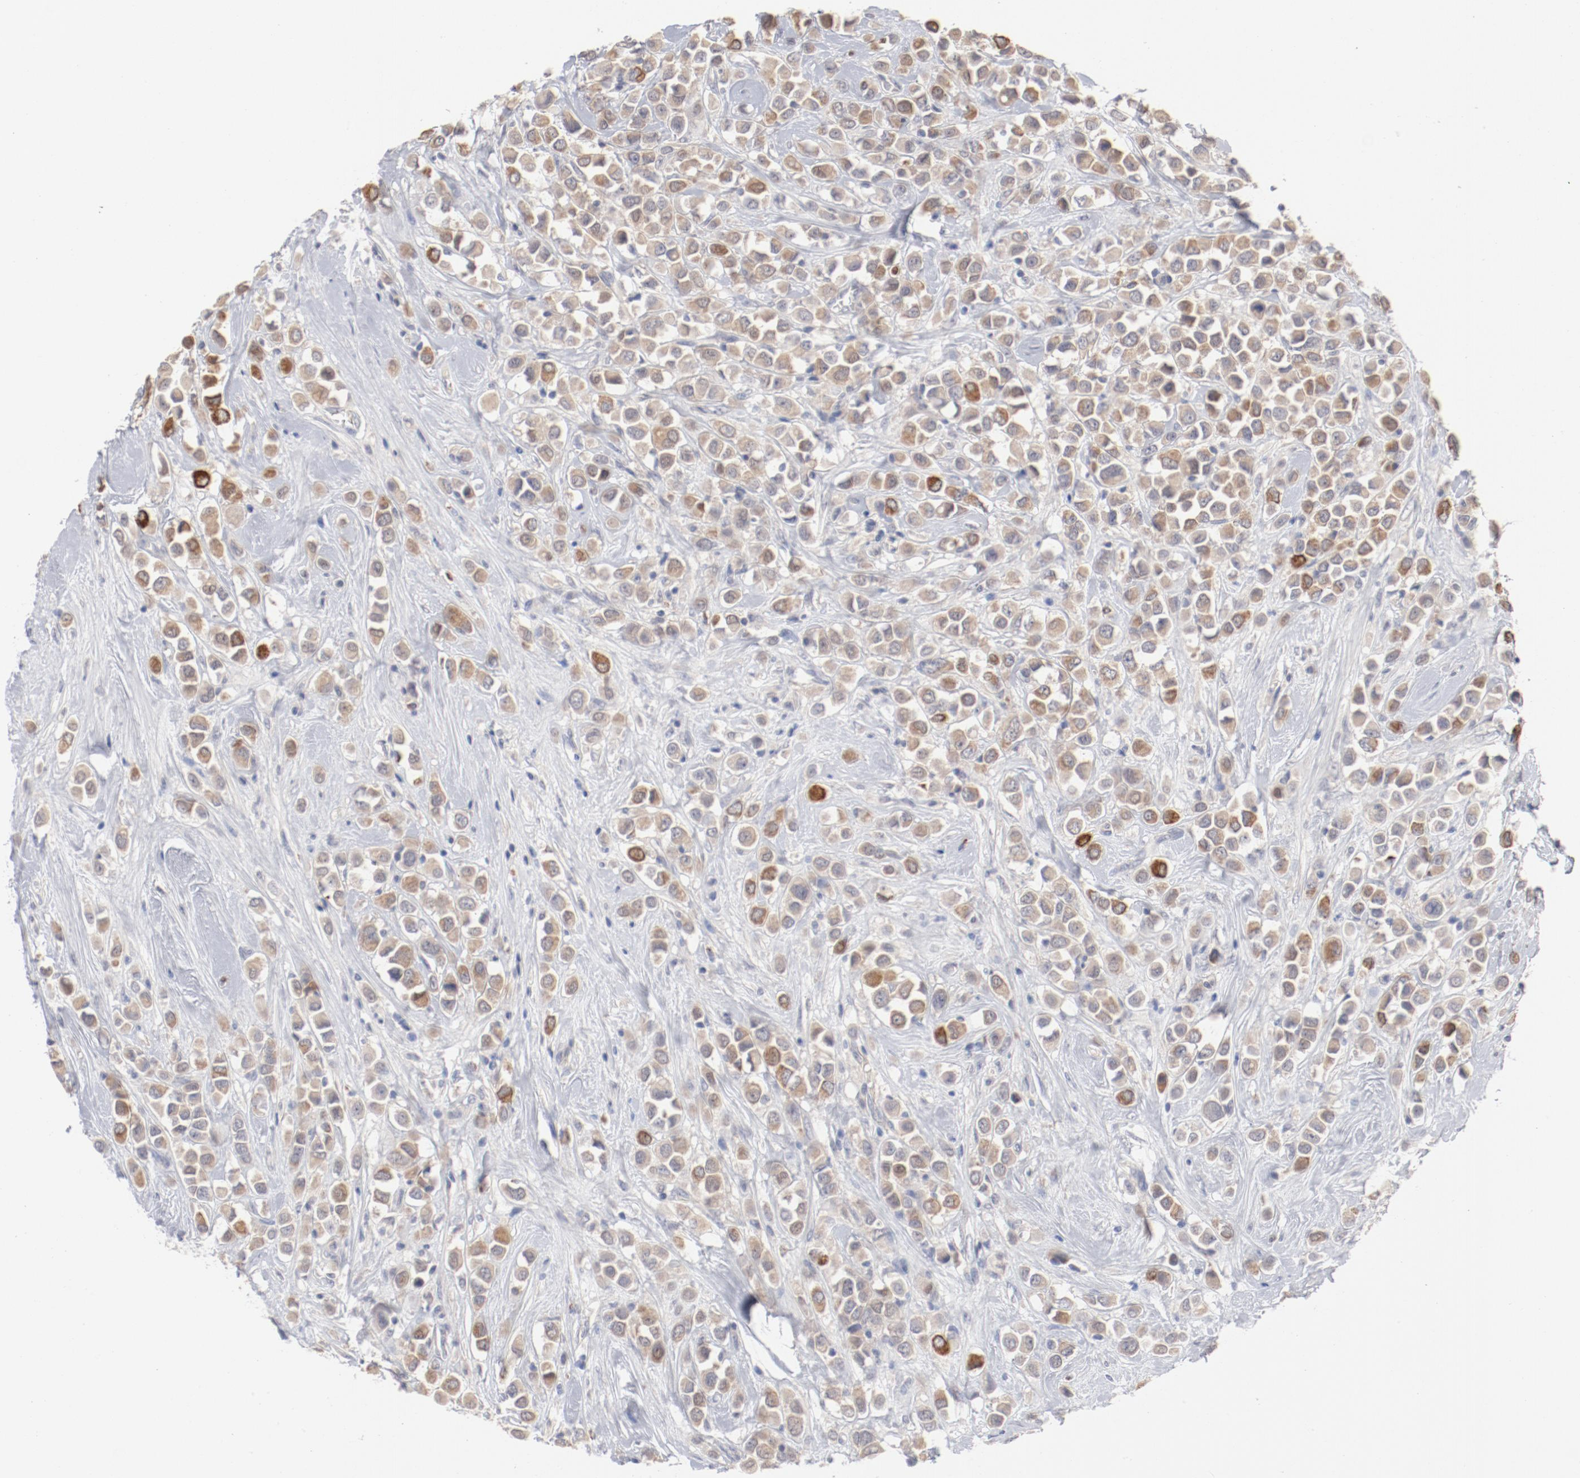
{"staining": {"intensity": "moderate", "quantity": ">75%", "location": "cytoplasmic/membranous"}, "tissue": "breast cancer", "cell_type": "Tumor cells", "image_type": "cancer", "snomed": [{"axis": "morphology", "description": "Duct carcinoma"}, {"axis": "topography", "description": "Breast"}], "caption": "Breast cancer tissue shows moderate cytoplasmic/membranous positivity in about >75% of tumor cells", "gene": "SH3BGR", "patient": {"sex": "female", "age": 61}}